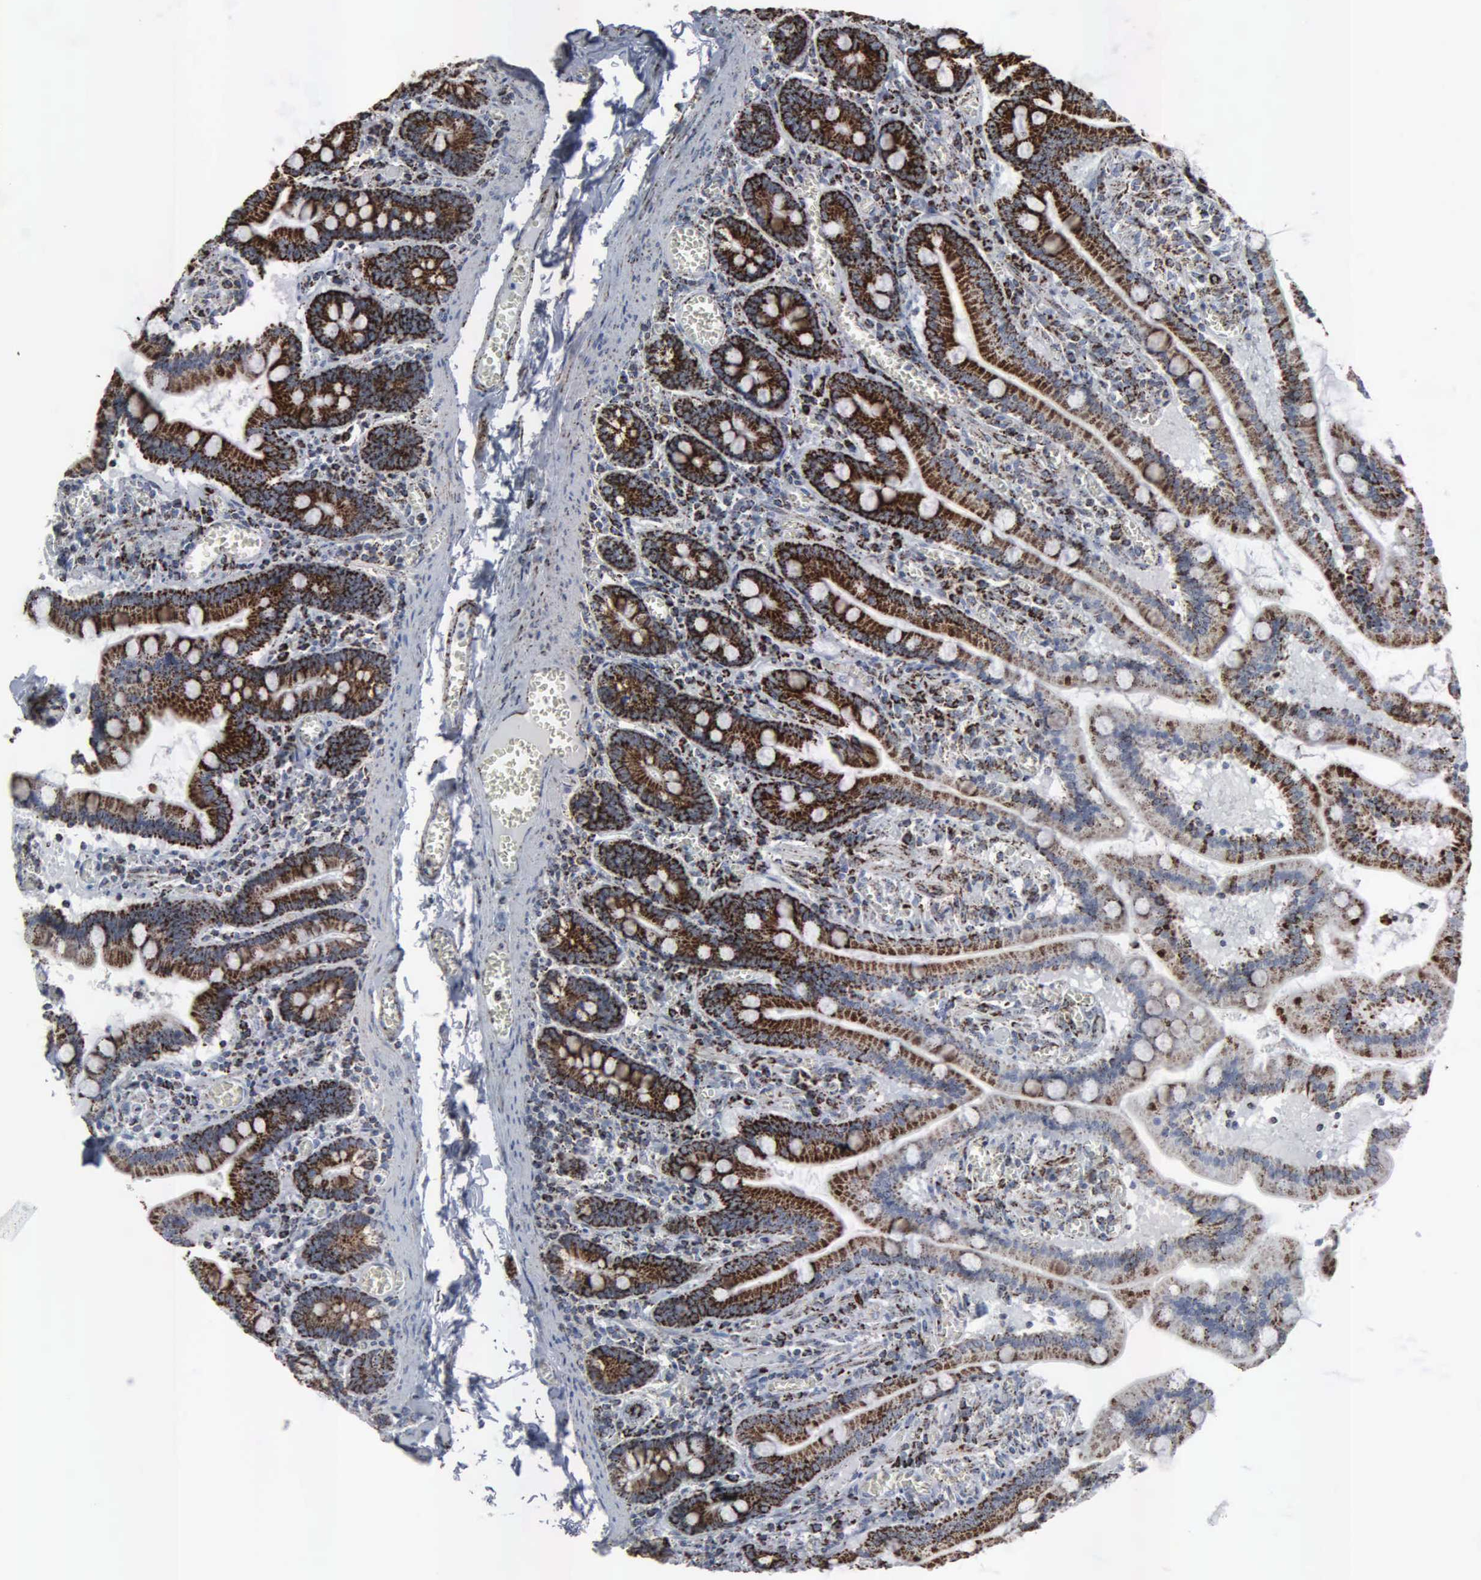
{"staining": {"intensity": "strong", "quantity": ">75%", "location": "cytoplasmic/membranous"}, "tissue": "small intestine", "cell_type": "Glandular cells", "image_type": "normal", "snomed": [{"axis": "morphology", "description": "Normal tissue, NOS"}, {"axis": "topography", "description": "Small intestine"}], "caption": "A histopathology image showing strong cytoplasmic/membranous positivity in about >75% of glandular cells in benign small intestine, as visualized by brown immunohistochemical staining.", "gene": "HSPA9", "patient": {"sex": "male", "age": 59}}